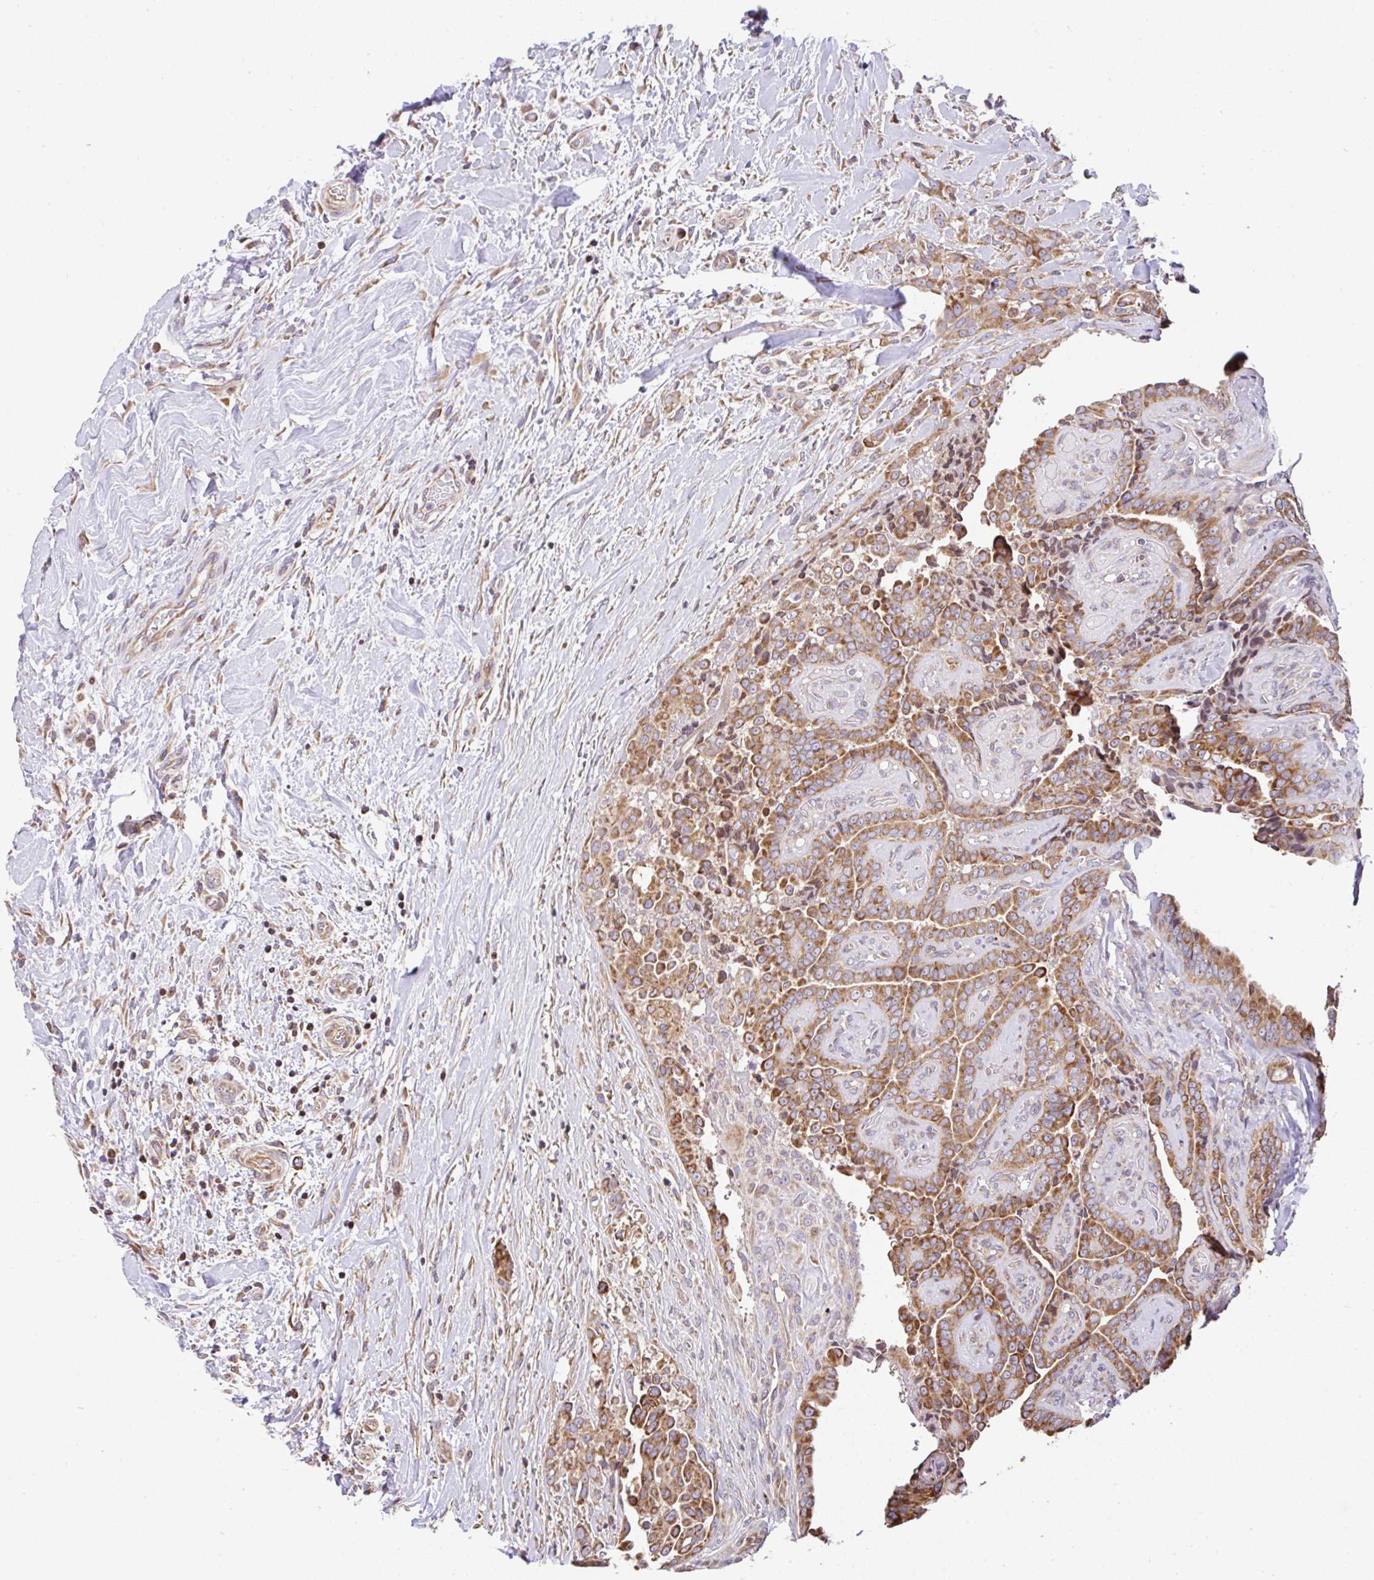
{"staining": {"intensity": "moderate", "quantity": ">75%", "location": "cytoplasmic/membranous"}, "tissue": "thyroid cancer", "cell_type": "Tumor cells", "image_type": "cancer", "snomed": [{"axis": "morphology", "description": "Papillary adenocarcinoma, NOS"}, {"axis": "topography", "description": "Thyroid gland"}], "caption": "Brown immunohistochemical staining in human thyroid cancer shows moderate cytoplasmic/membranous positivity in about >75% of tumor cells. (IHC, brightfield microscopy, high magnification).", "gene": "FIGNL1", "patient": {"sex": "male", "age": 61}}